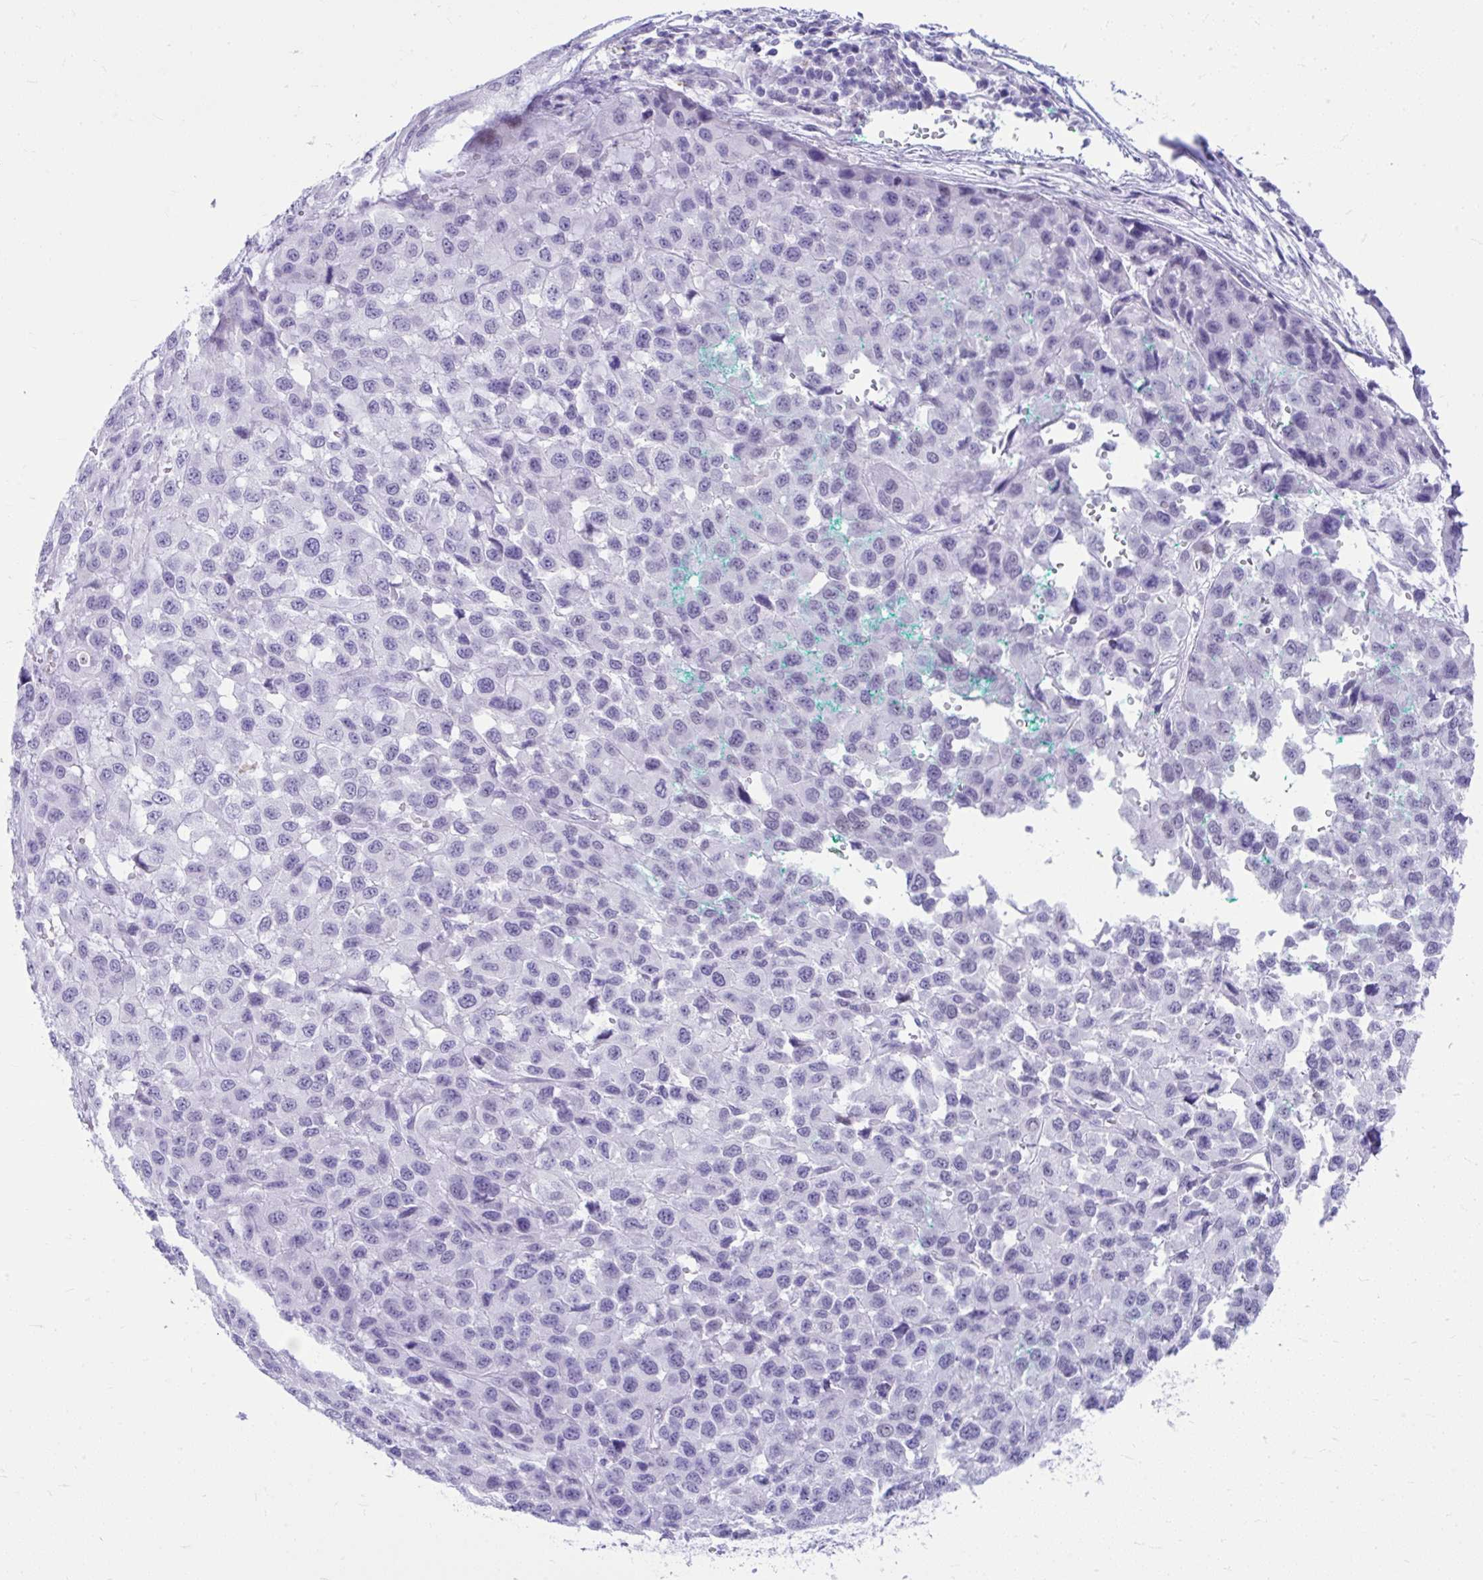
{"staining": {"intensity": "negative", "quantity": "none", "location": "none"}, "tissue": "melanoma", "cell_type": "Tumor cells", "image_type": "cancer", "snomed": [{"axis": "morphology", "description": "Malignant melanoma, NOS"}, {"axis": "topography", "description": "Skin"}], "caption": "This photomicrograph is of malignant melanoma stained with immunohistochemistry (IHC) to label a protein in brown with the nuclei are counter-stained blue. There is no positivity in tumor cells.", "gene": "ISL1", "patient": {"sex": "male", "age": 62}}